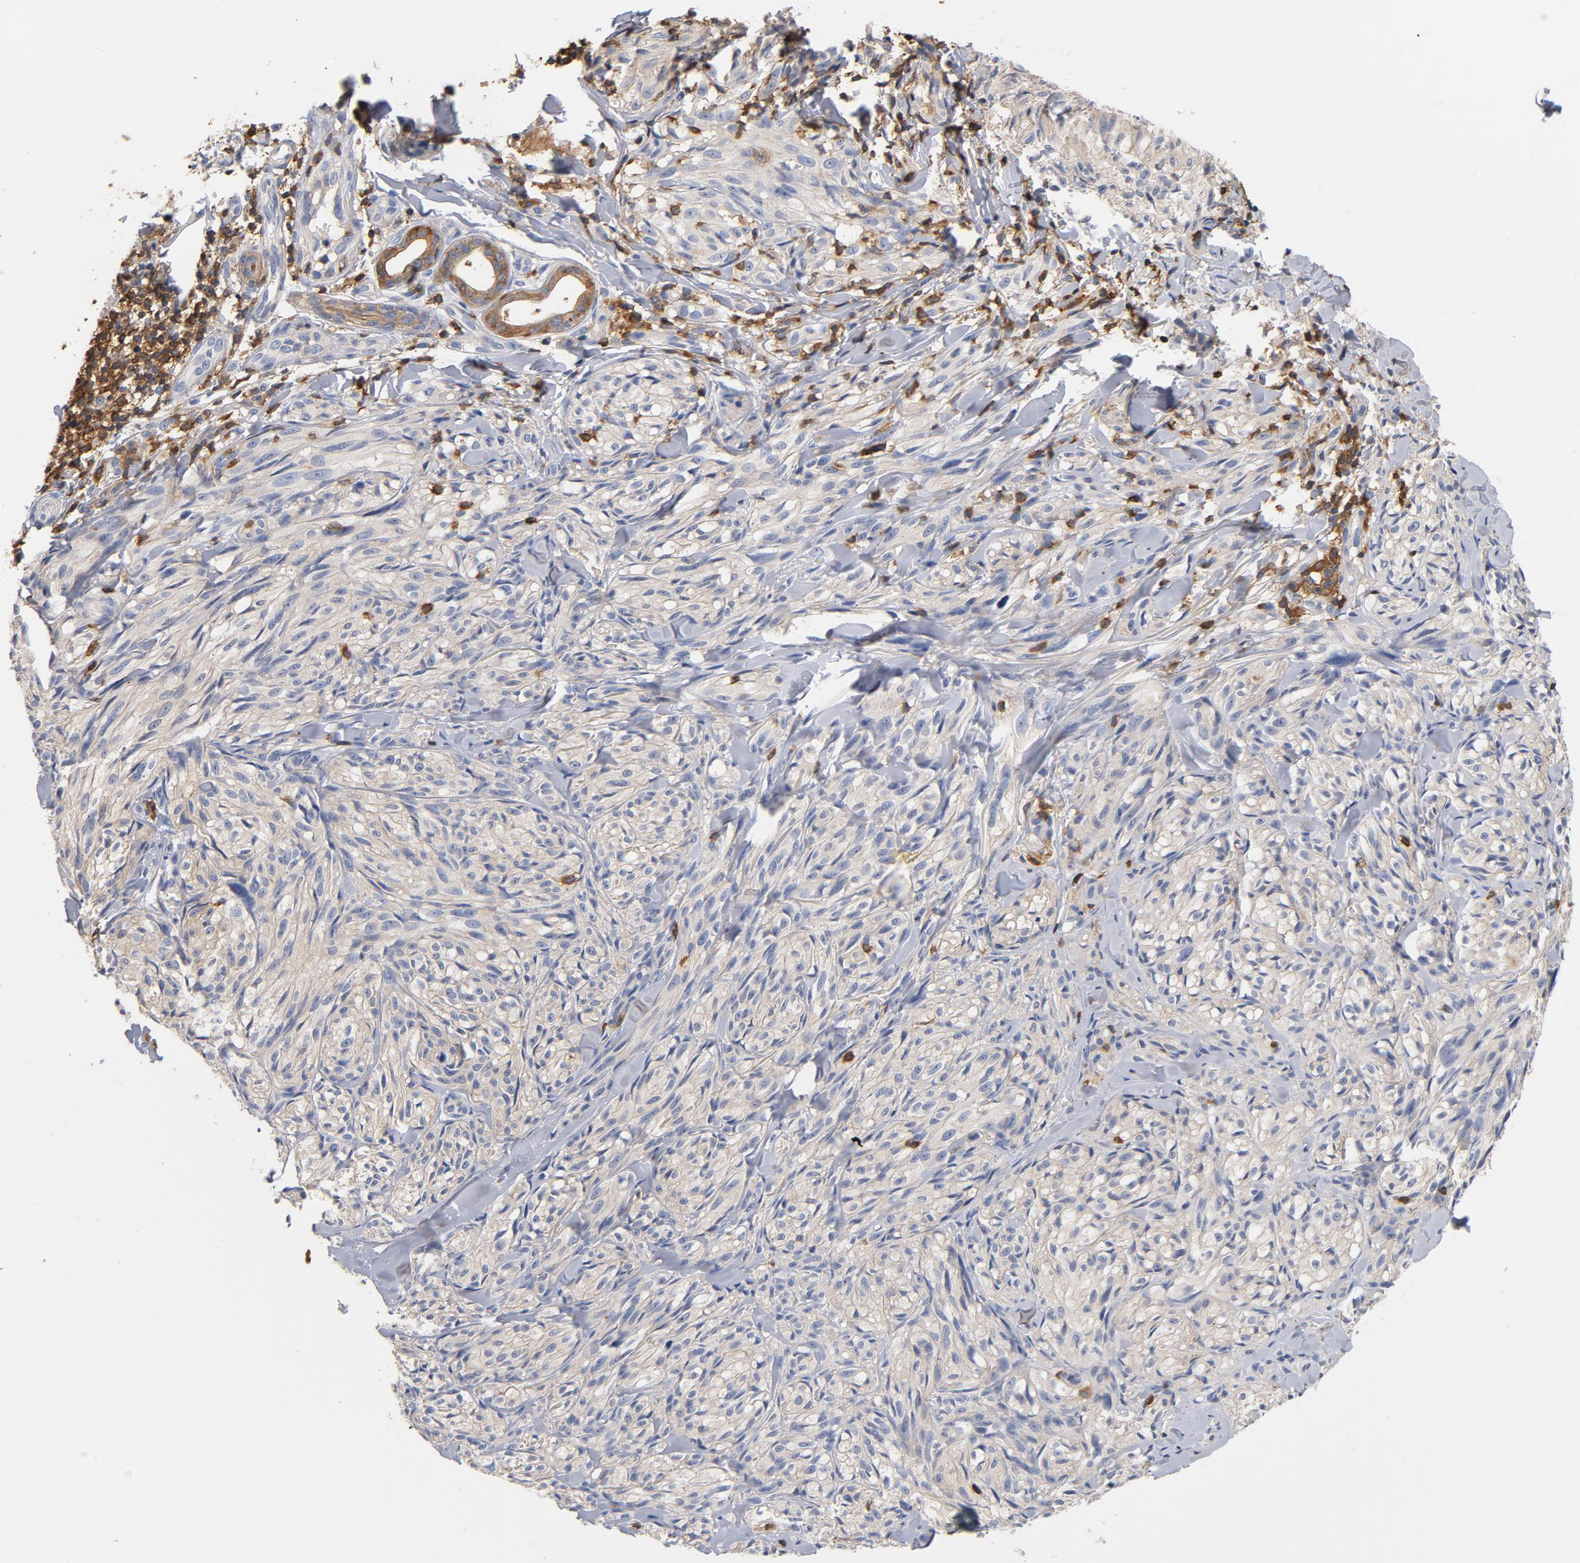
{"staining": {"intensity": "negative", "quantity": "none", "location": "none"}, "tissue": "melanoma", "cell_type": "Tumor cells", "image_type": "cancer", "snomed": [{"axis": "morphology", "description": "Malignant melanoma, Metastatic site"}, {"axis": "topography", "description": "Skin"}], "caption": "This is a histopathology image of immunohistochemistry (IHC) staining of malignant melanoma (metastatic site), which shows no positivity in tumor cells.", "gene": "EZR", "patient": {"sex": "female", "age": 66}}